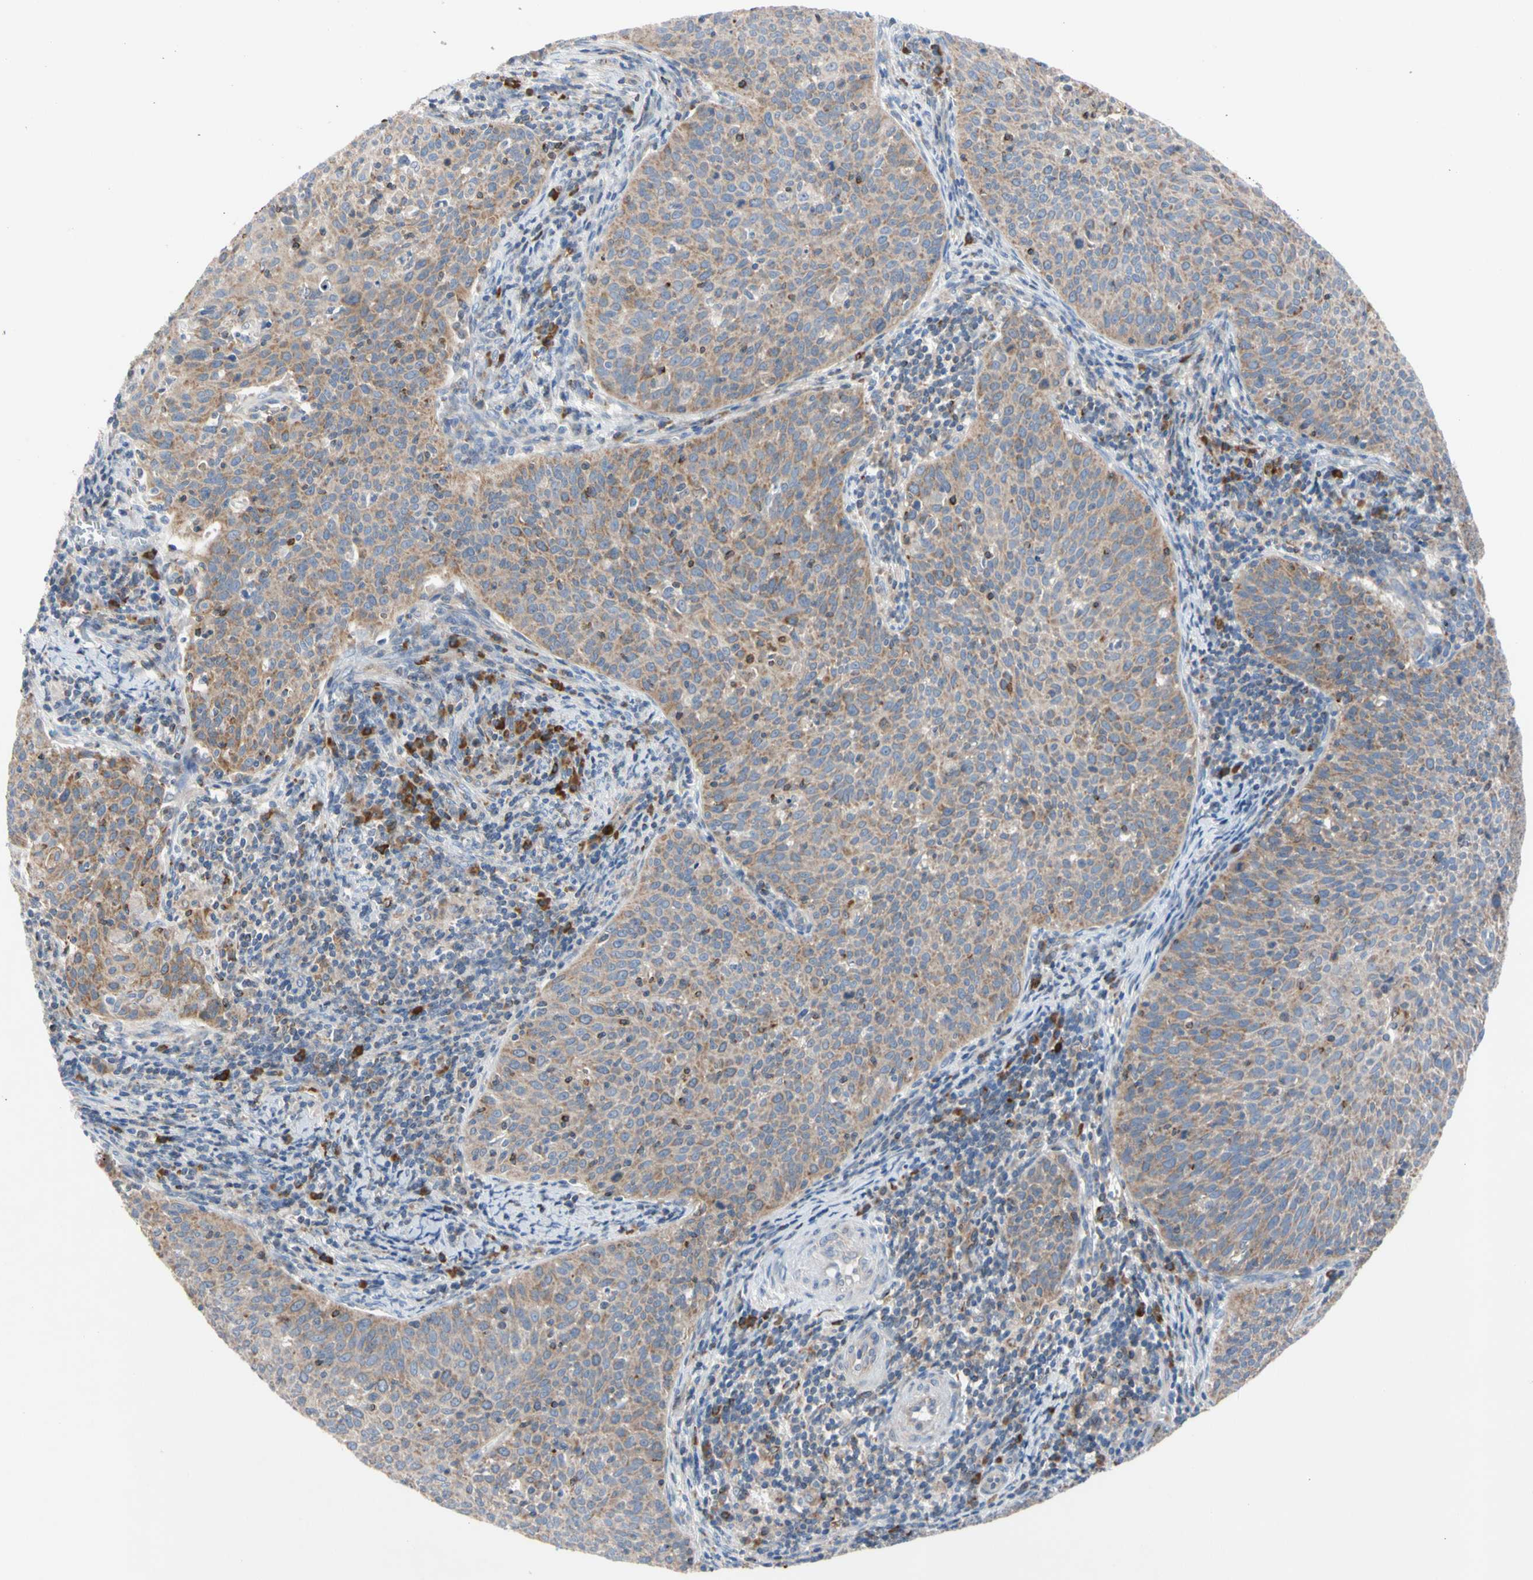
{"staining": {"intensity": "moderate", "quantity": "25%-75%", "location": "cytoplasmic/membranous"}, "tissue": "cervical cancer", "cell_type": "Tumor cells", "image_type": "cancer", "snomed": [{"axis": "morphology", "description": "Squamous cell carcinoma, NOS"}, {"axis": "topography", "description": "Cervix"}], "caption": "An image of human cervical cancer (squamous cell carcinoma) stained for a protein demonstrates moderate cytoplasmic/membranous brown staining in tumor cells. (brown staining indicates protein expression, while blue staining denotes nuclei).", "gene": "MCL1", "patient": {"sex": "female", "age": 38}}